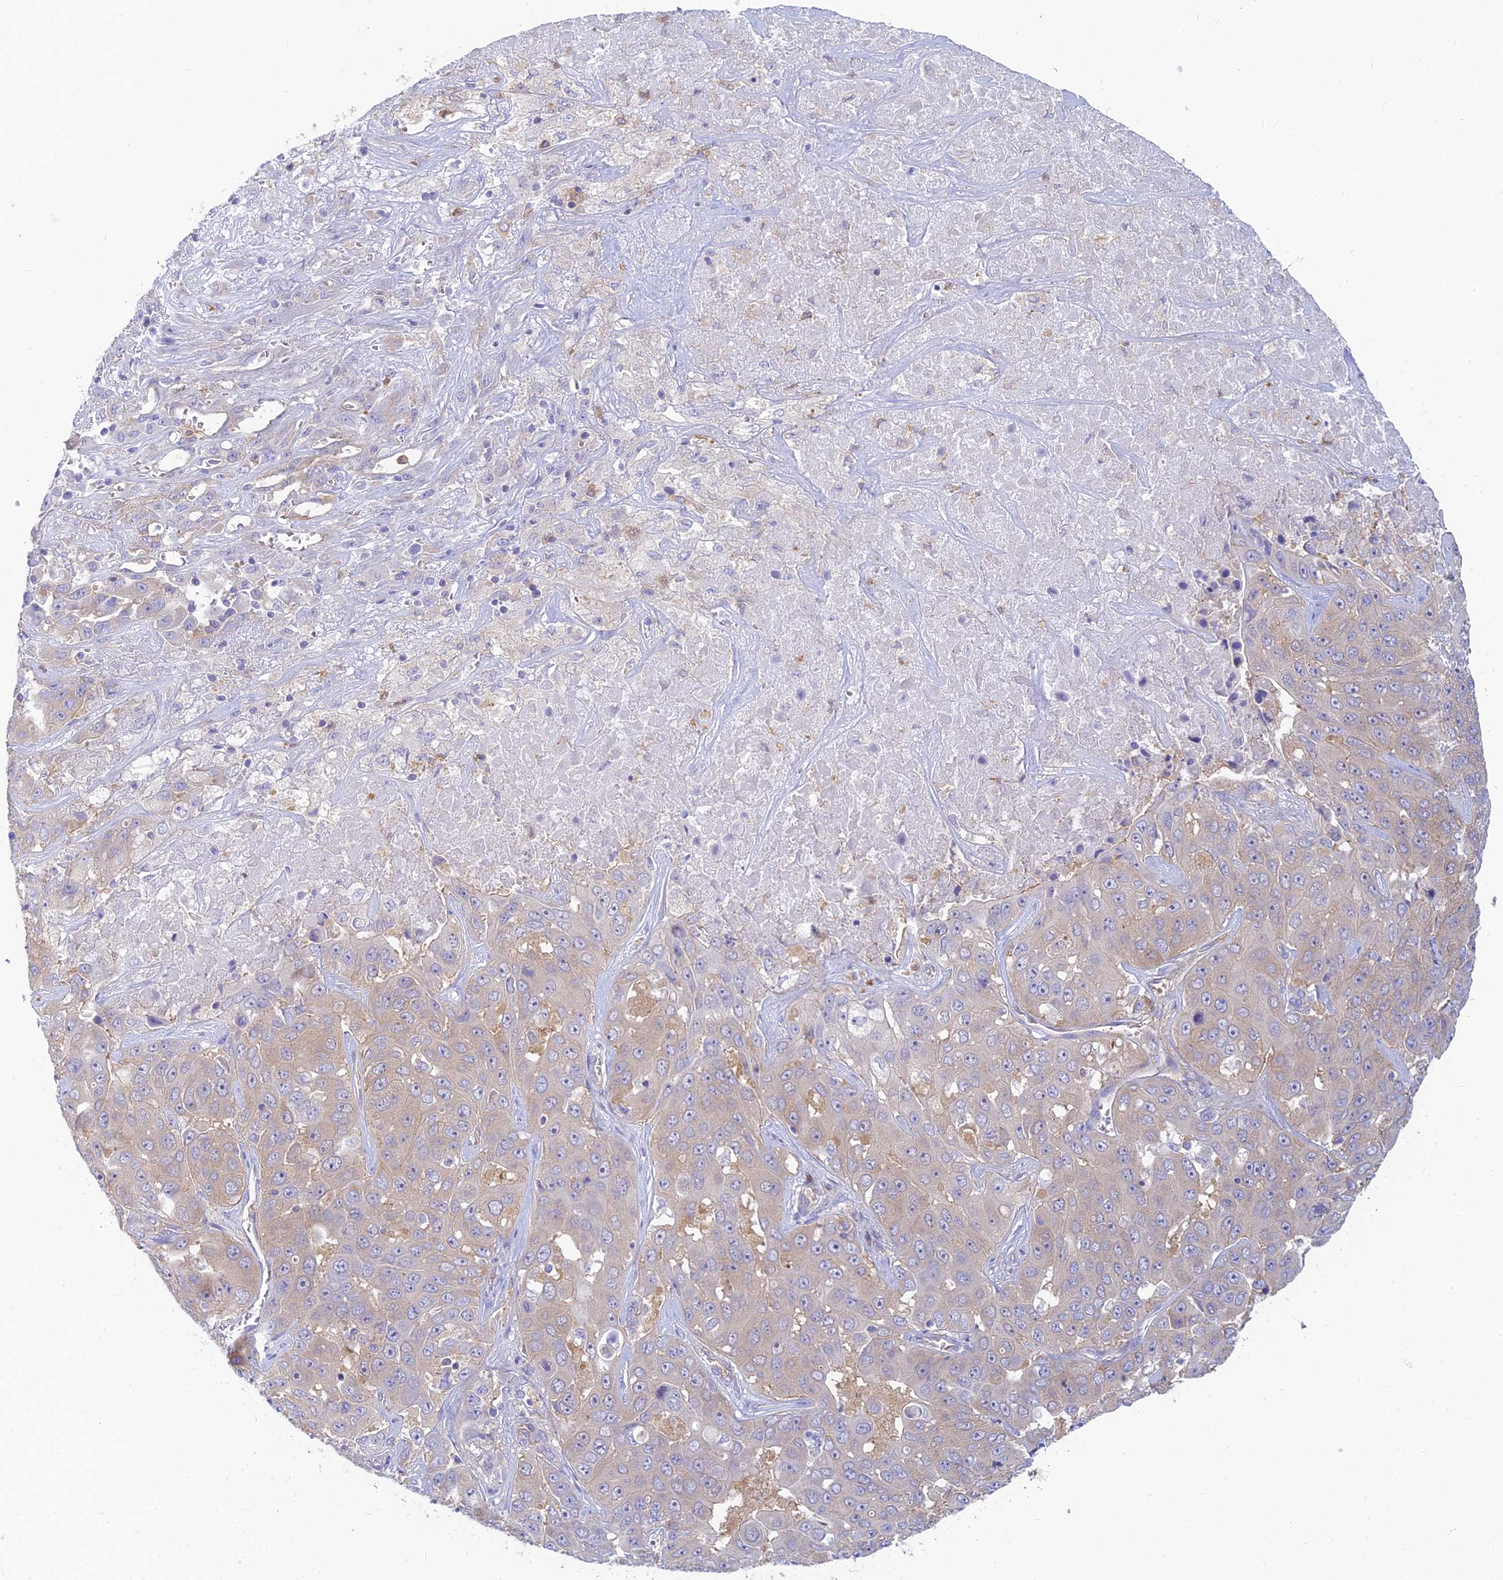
{"staining": {"intensity": "weak", "quantity": "25%-75%", "location": "cytoplasmic/membranous"}, "tissue": "liver cancer", "cell_type": "Tumor cells", "image_type": "cancer", "snomed": [{"axis": "morphology", "description": "Cholangiocarcinoma"}, {"axis": "topography", "description": "Liver"}], "caption": "A low amount of weak cytoplasmic/membranous expression is appreciated in about 25%-75% of tumor cells in liver cholangiocarcinoma tissue.", "gene": "STRN4", "patient": {"sex": "female", "age": 52}}